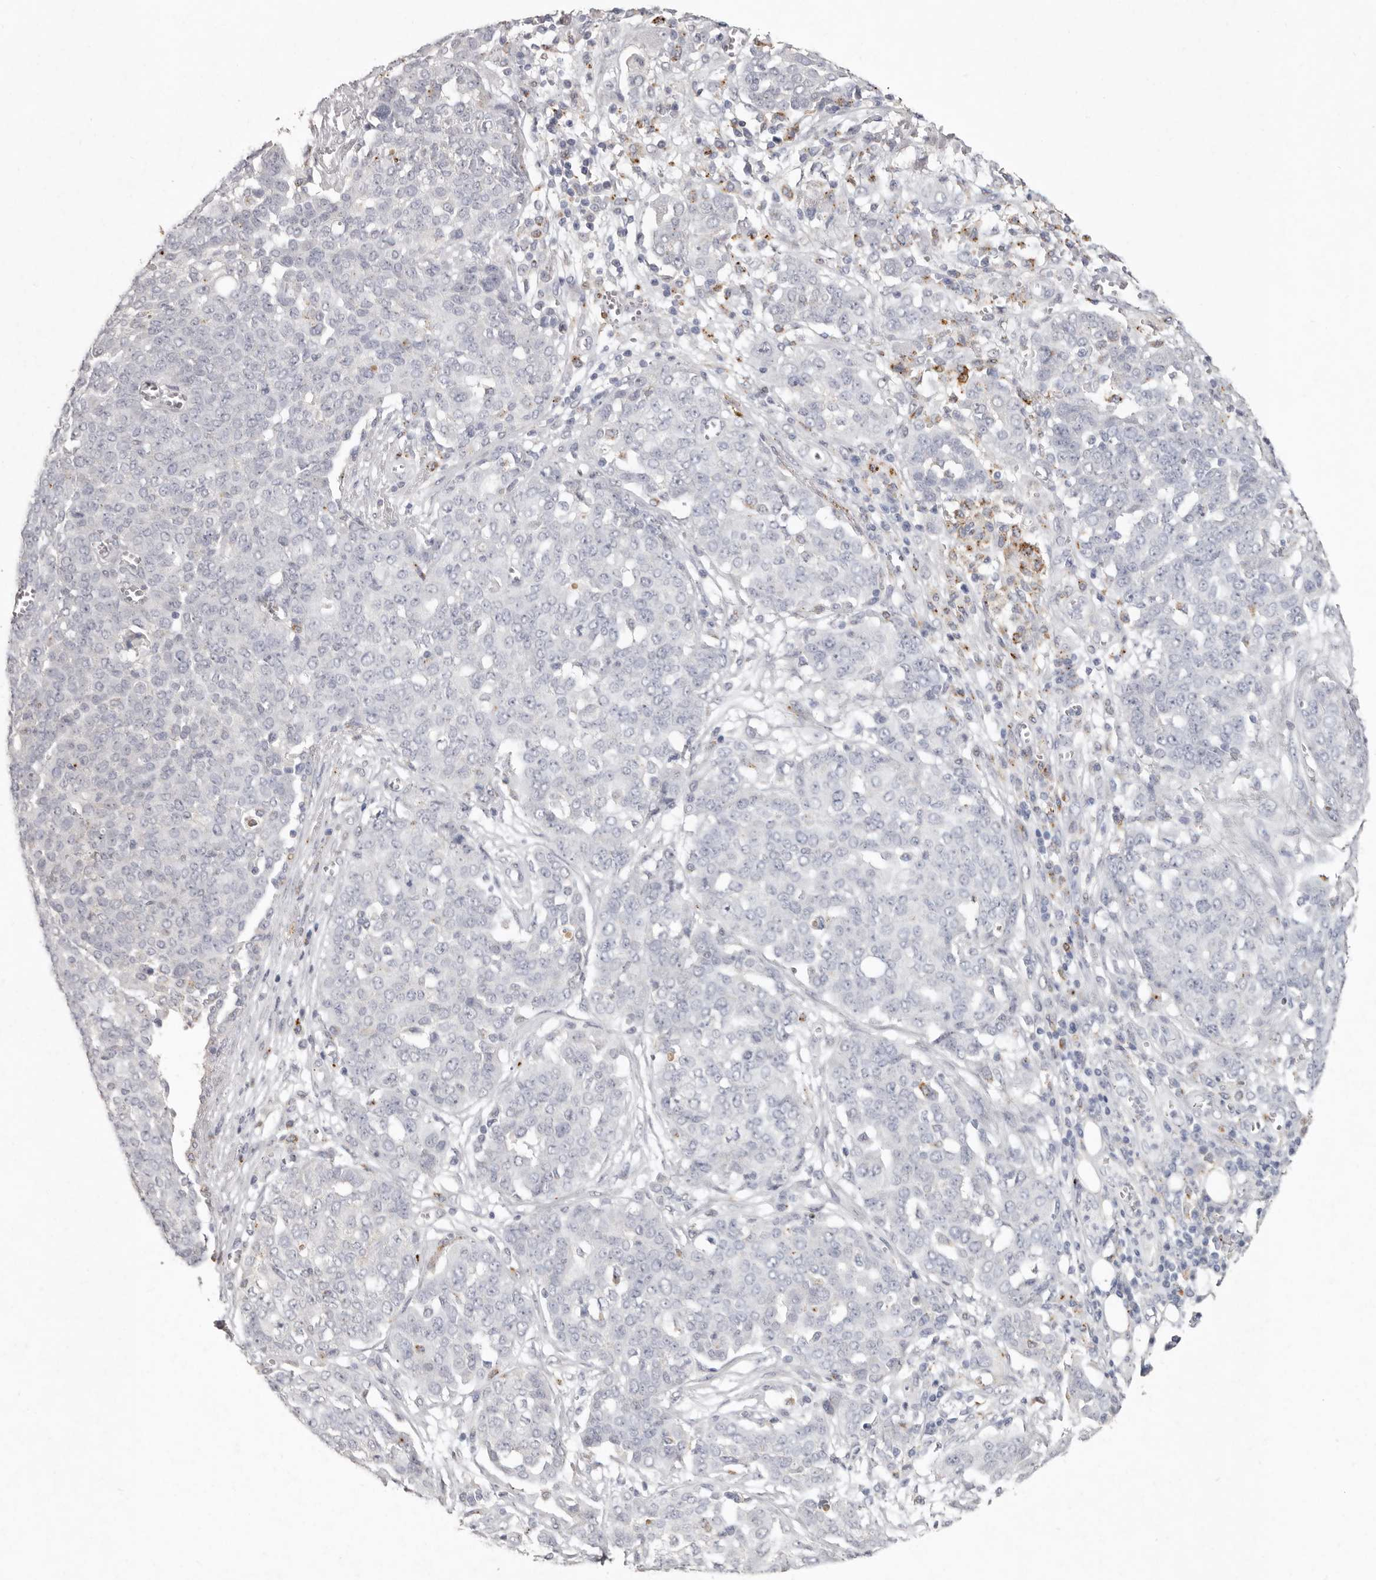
{"staining": {"intensity": "negative", "quantity": "none", "location": "none"}, "tissue": "ovarian cancer", "cell_type": "Tumor cells", "image_type": "cancer", "snomed": [{"axis": "morphology", "description": "Cystadenocarcinoma, serous, NOS"}, {"axis": "topography", "description": "Soft tissue"}, {"axis": "topography", "description": "Ovary"}], "caption": "This micrograph is of ovarian cancer stained with immunohistochemistry to label a protein in brown with the nuclei are counter-stained blue. There is no positivity in tumor cells. Brightfield microscopy of IHC stained with DAB (brown) and hematoxylin (blue), captured at high magnification.", "gene": "FAM185A", "patient": {"sex": "female", "age": 57}}